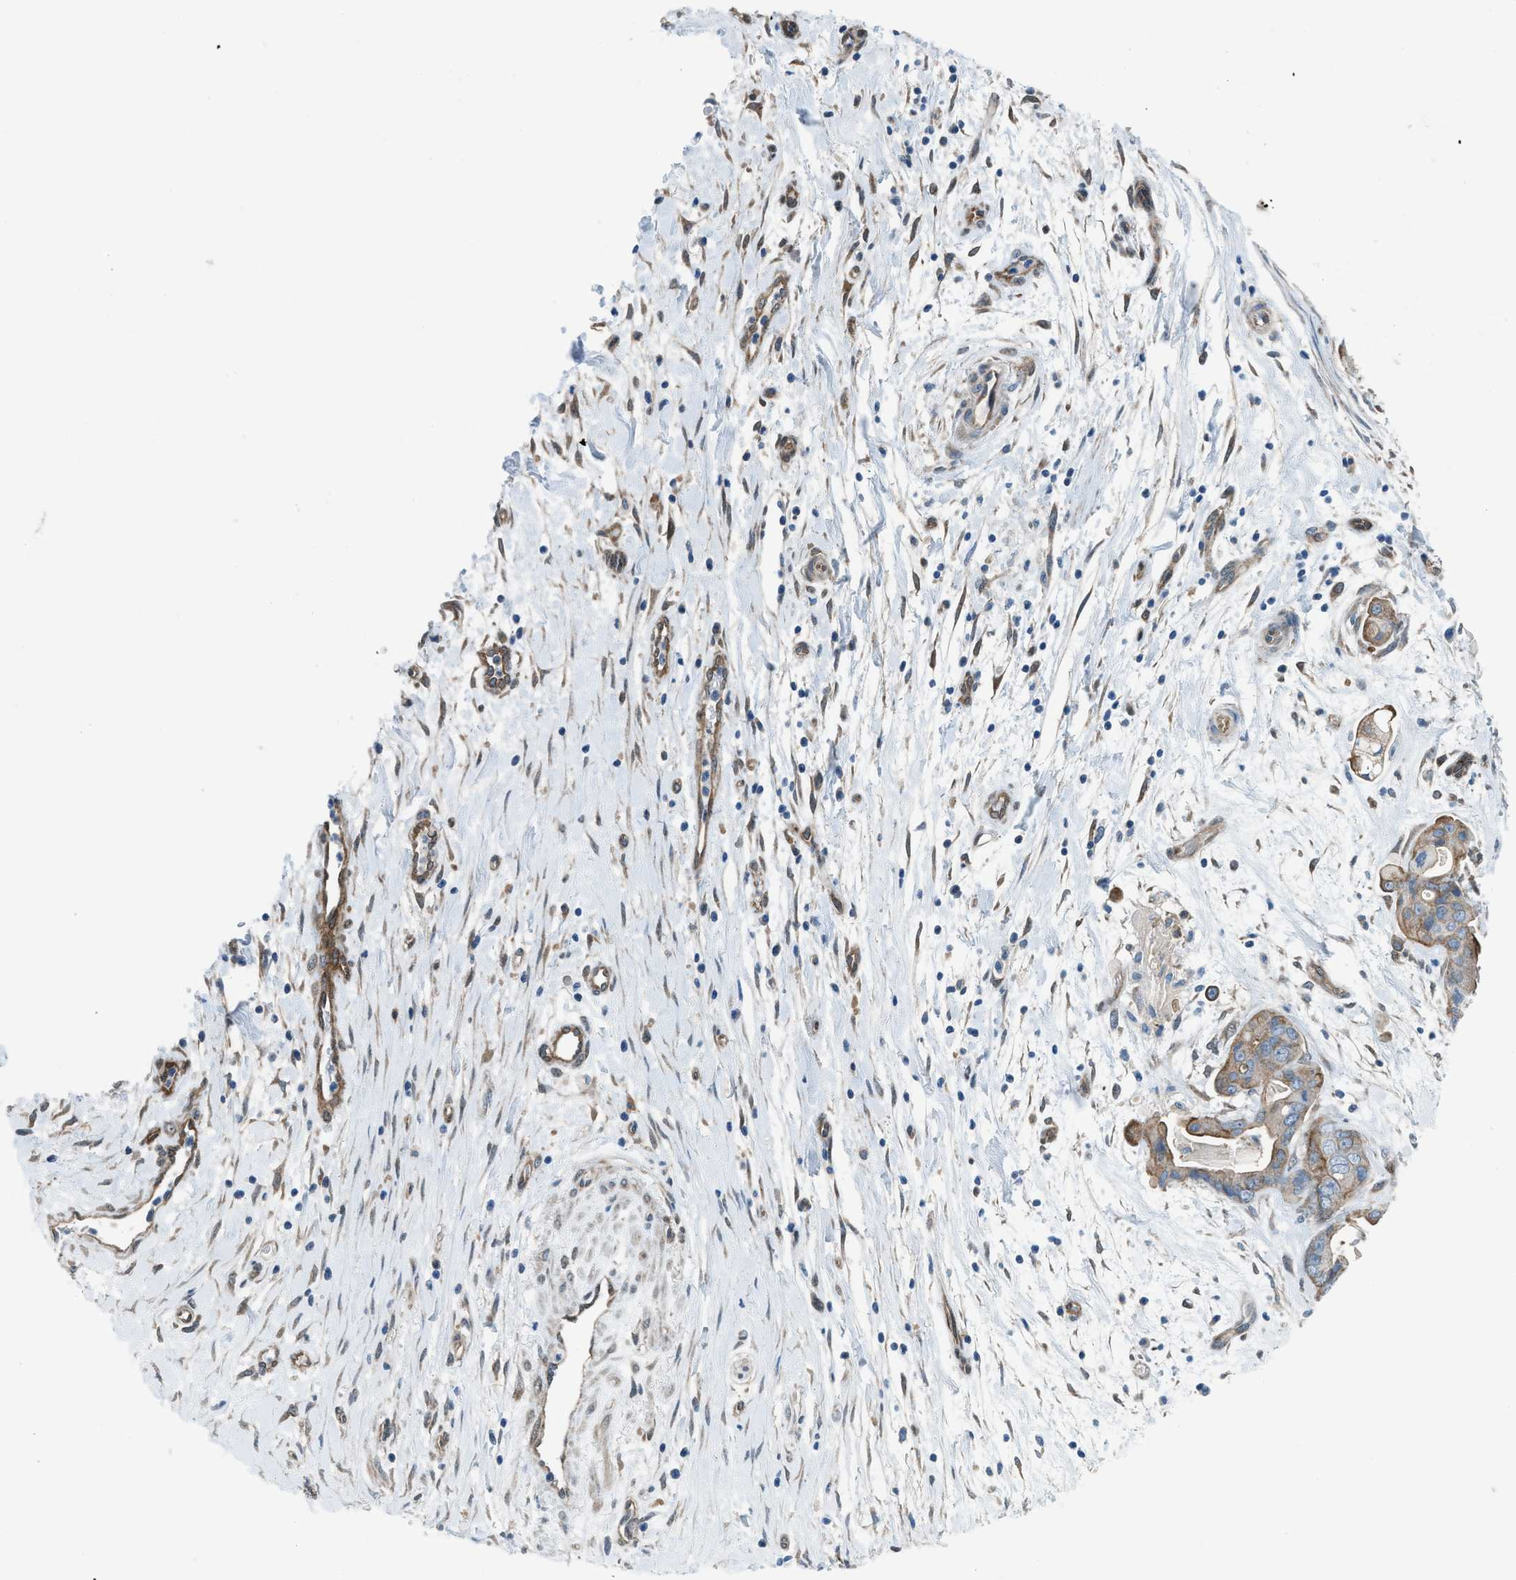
{"staining": {"intensity": "moderate", "quantity": ">75%", "location": "cytoplasmic/membranous"}, "tissue": "pancreatic cancer", "cell_type": "Tumor cells", "image_type": "cancer", "snomed": [{"axis": "morphology", "description": "Adenocarcinoma, NOS"}, {"axis": "topography", "description": "Pancreas"}], "caption": "Immunohistochemistry (IHC) of human adenocarcinoma (pancreatic) displays medium levels of moderate cytoplasmic/membranous positivity in about >75% of tumor cells.", "gene": "PRKN", "patient": {"sex": "female", "age": 75}}